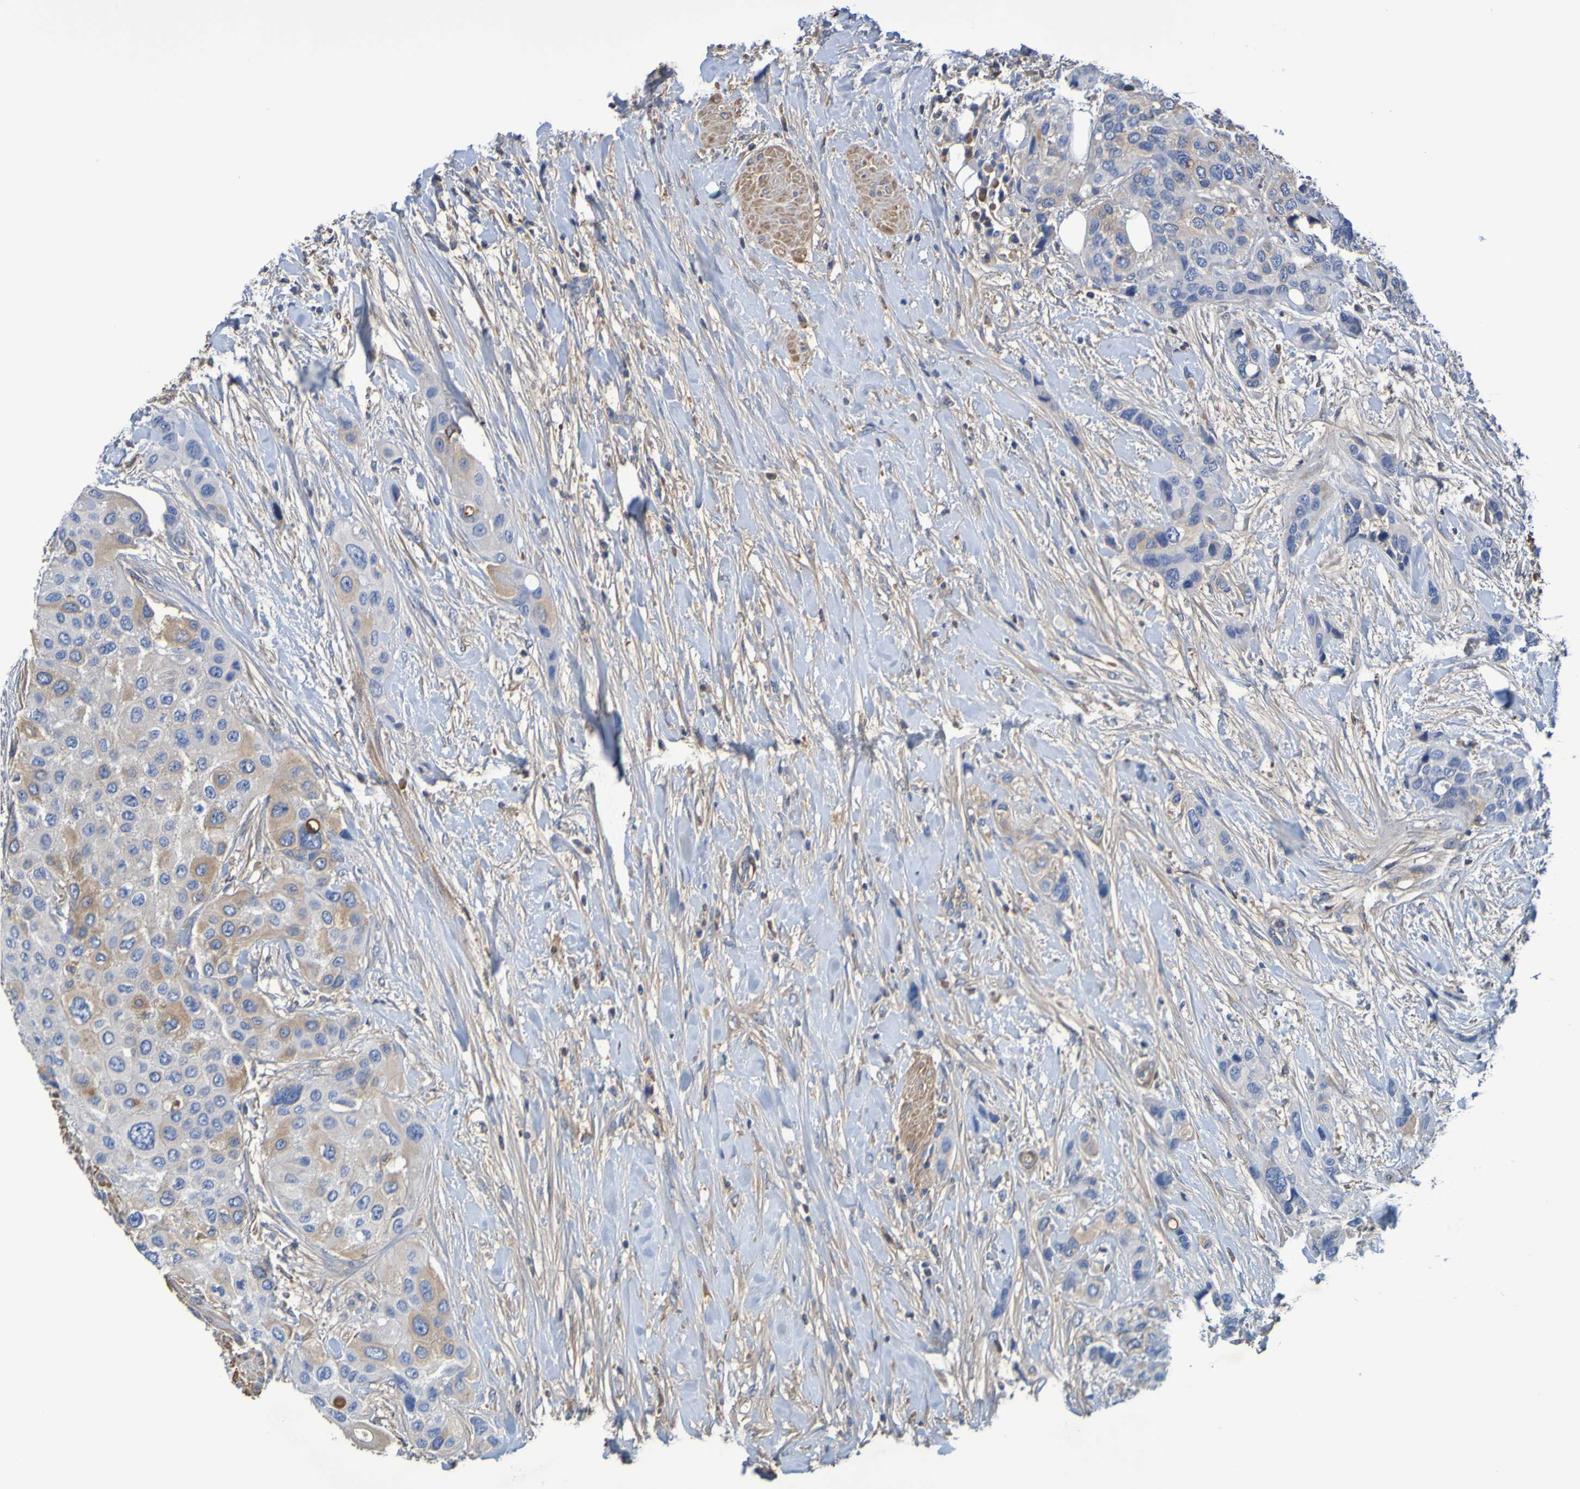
{"staining": {"intensity": "moderate", "quantity": "25%-75%", "location": "cytoplasmic/membranous"}, "tissue": "urothelial cancer", "cell_type": "Tumor cells", "image_type": "cancer", "snomed": [{"axis": "morphology", "description": "Urothelial carcinoma, High grade"}, {"axis": "topography", "description": "Urinary bladder"}], "caption": "Protein expression analysis of human urothelial cancer reveals moderate cytoplasmic/membranous positivity in about 25%-75% of tumor cells. The protein of interest is shown in brown color, while the nuclei are stained blue.", "gene": "GAB3", "patient": {"sex": "female", "age": 56}}